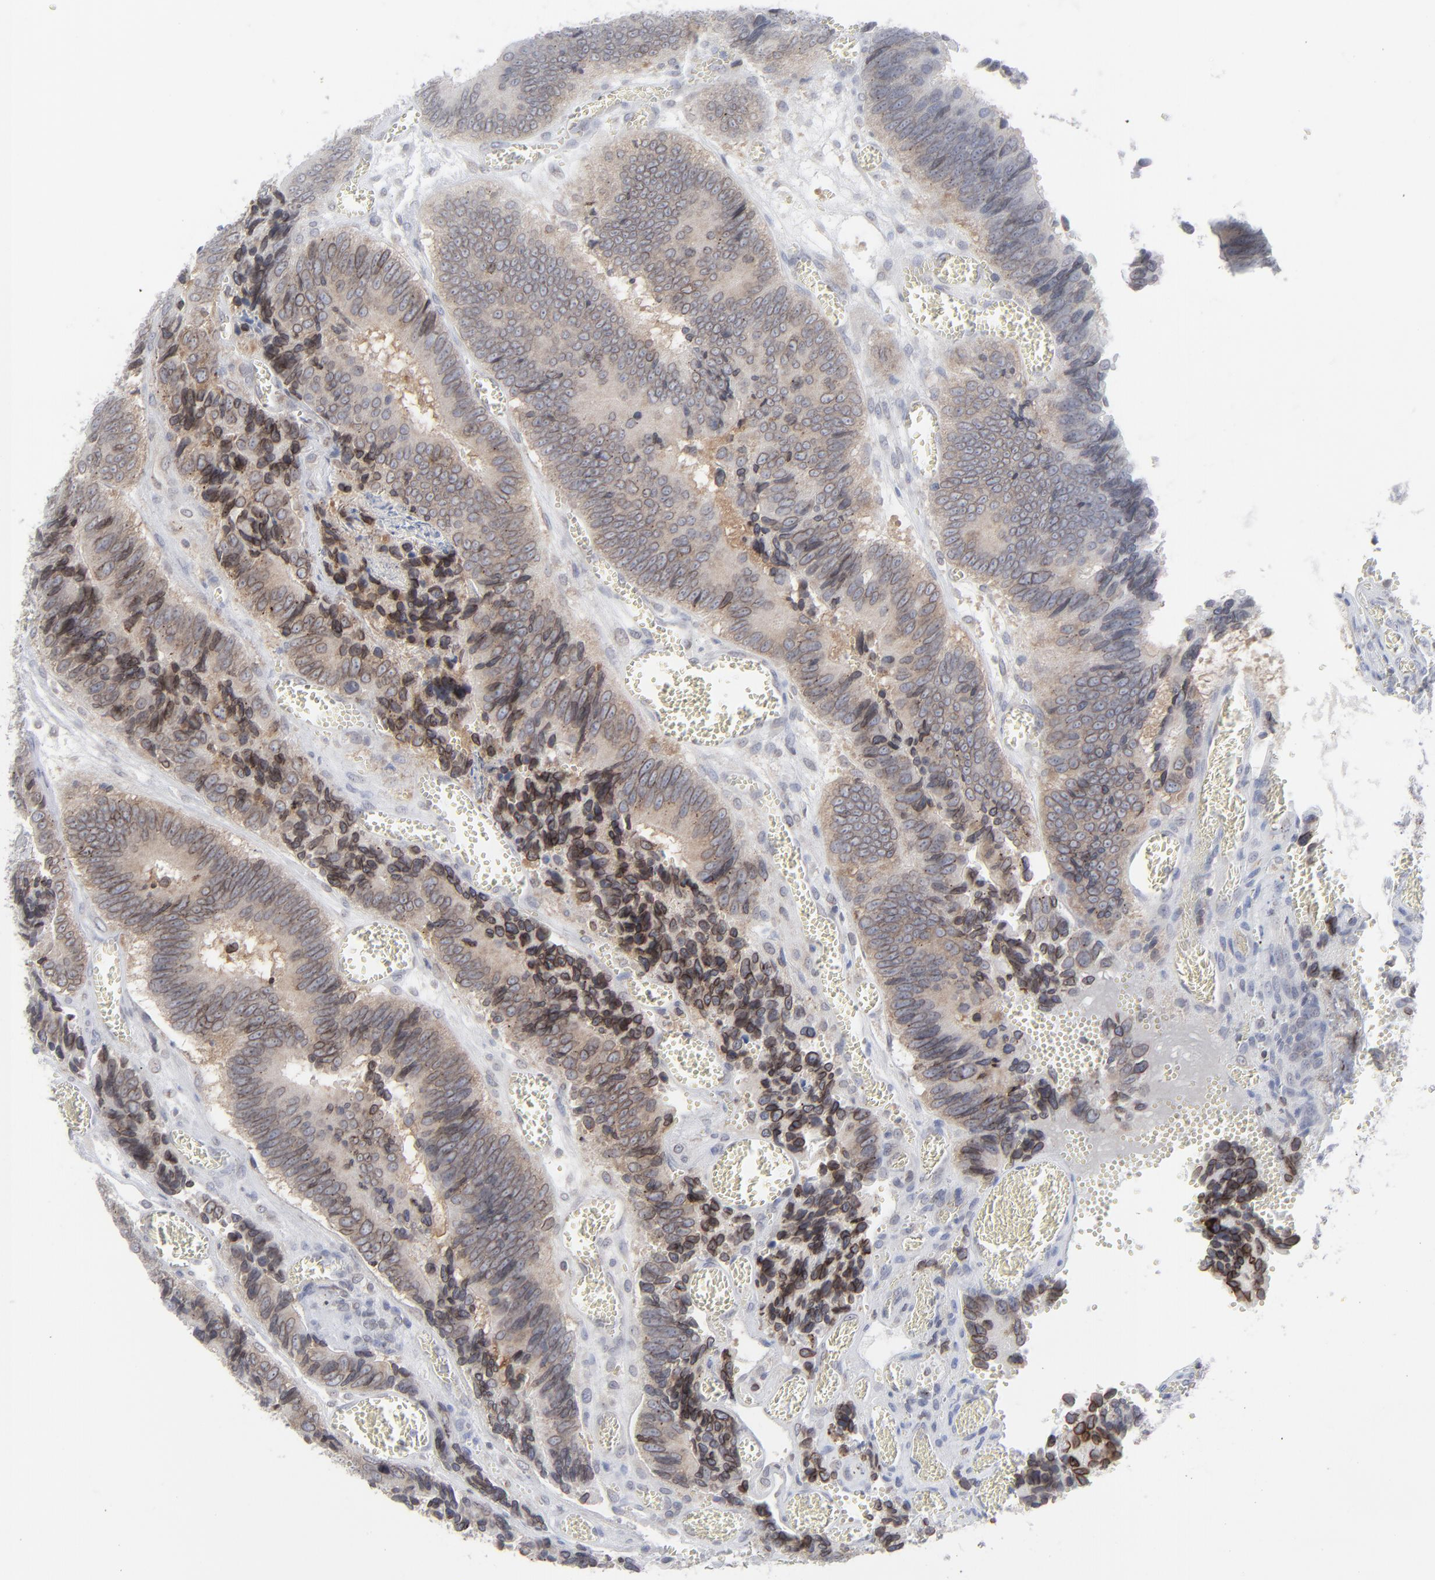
{"staining": {"intensity": "moderate", "quantity": "25%-75%", "location": "cytoplasmic/membranous,nuclear"}, "tissue": "colorectal cancer", "cell_type": "Tumor cells", "image_type": "cancer", "snomed": [{"axis": "morphology", "description": "Adenocarcinoma, NOS"}, {"axis": "topography", "description": "Colon"}], "caption": "Tumor cells display medium levels of moderate cytoplasmic/membranous and nuclear positivity in approximately 25%-75% of cells in human colorectal cancer.", "gene": "NUP88", "patient": {"sex": "male", "age": 72}}